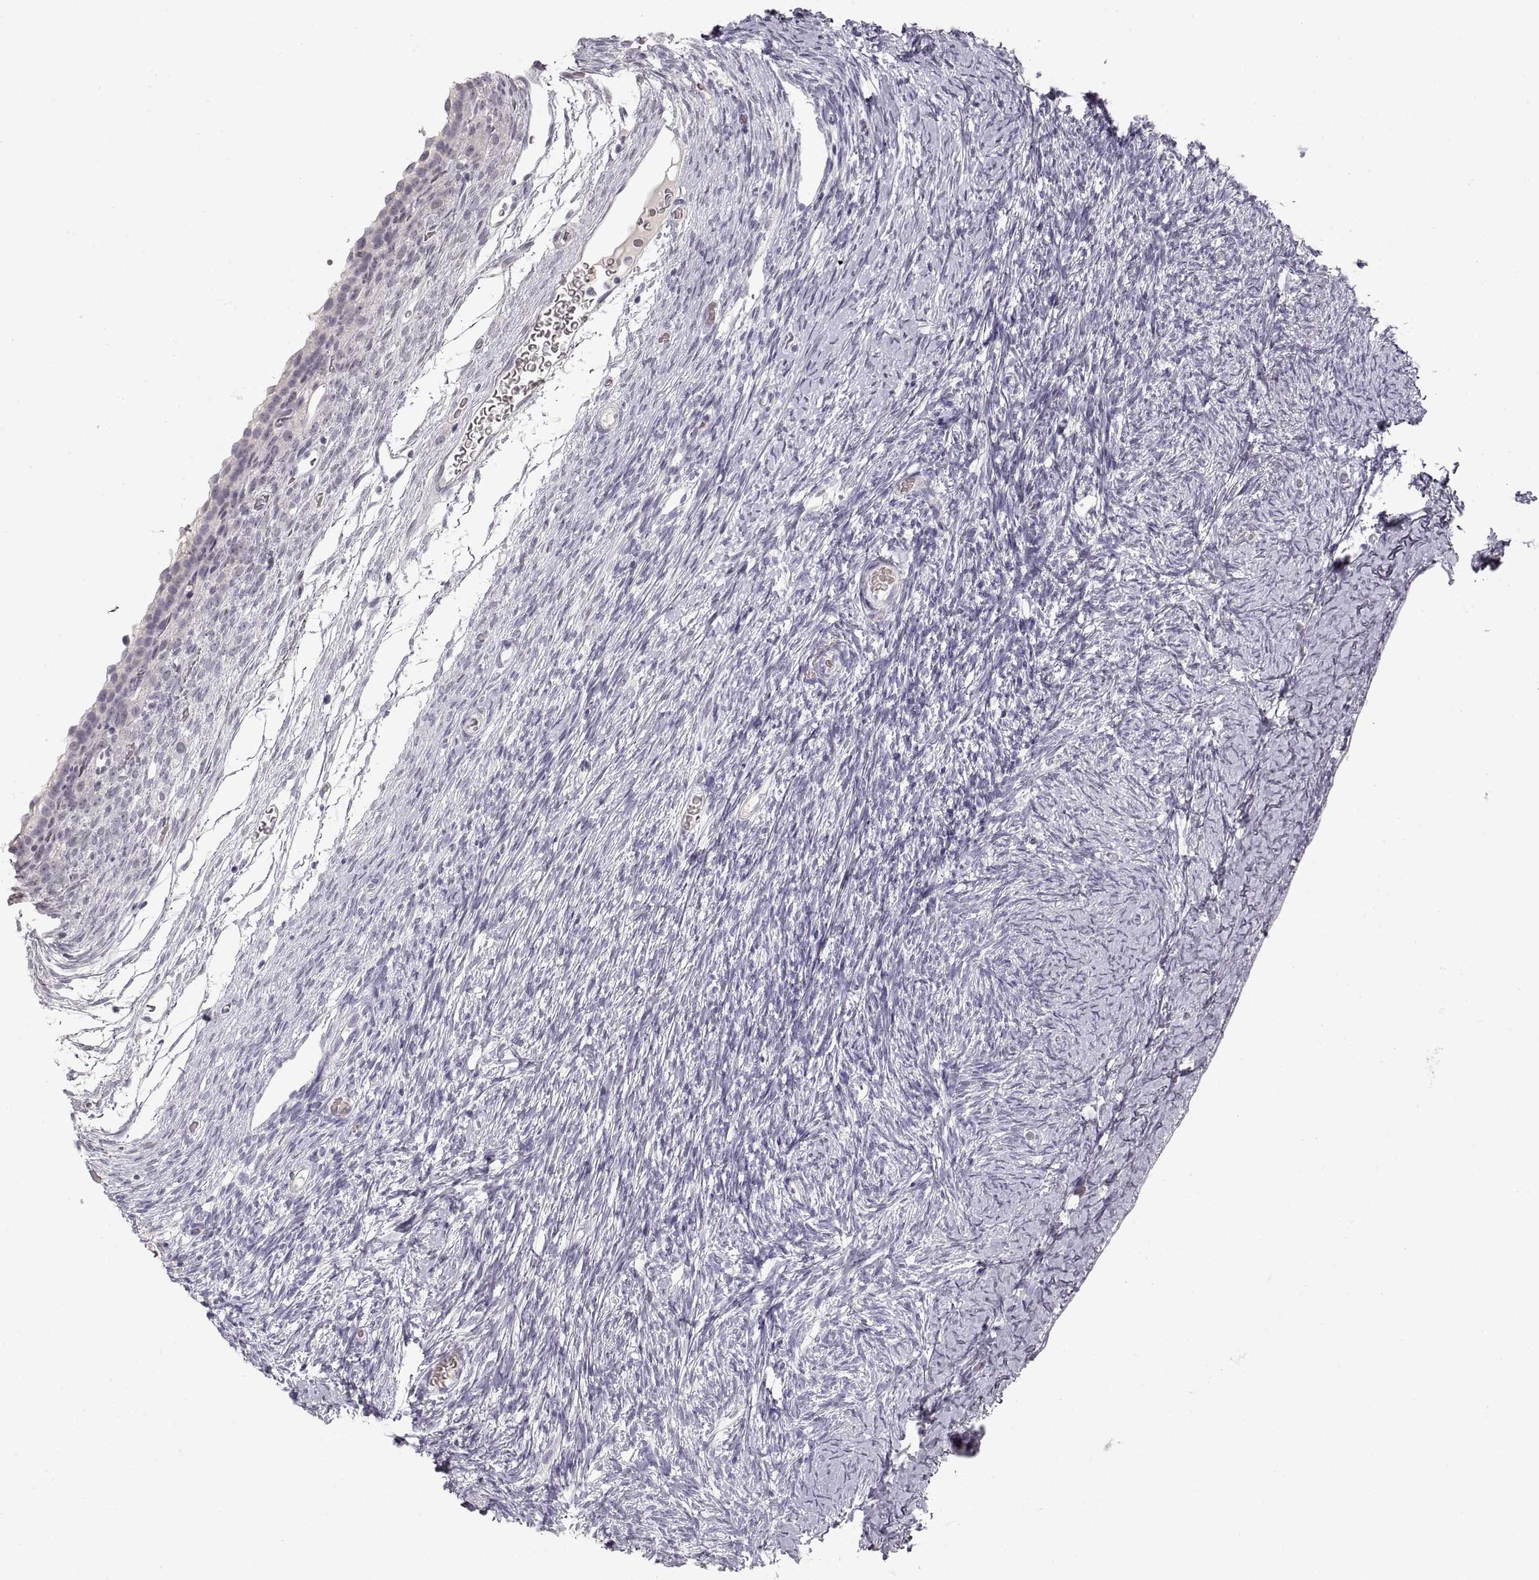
{"staining": {"intensity": "negative", "quantity": "none", "location": "none"}, "tissue": "ovary", "cell_type": "Follicle cells", "image_type": "normal", "snomed": [{"axis": "morphology", "description": "Normal tissue, NOS"}, {"axis": "topography", "description": "Ovary"}], "caption": "Follicle cells show no significant protein positivity in unremarkable ovary.", "gene": "PCSK2", "patient": {"sex": "female", "age": 39}}